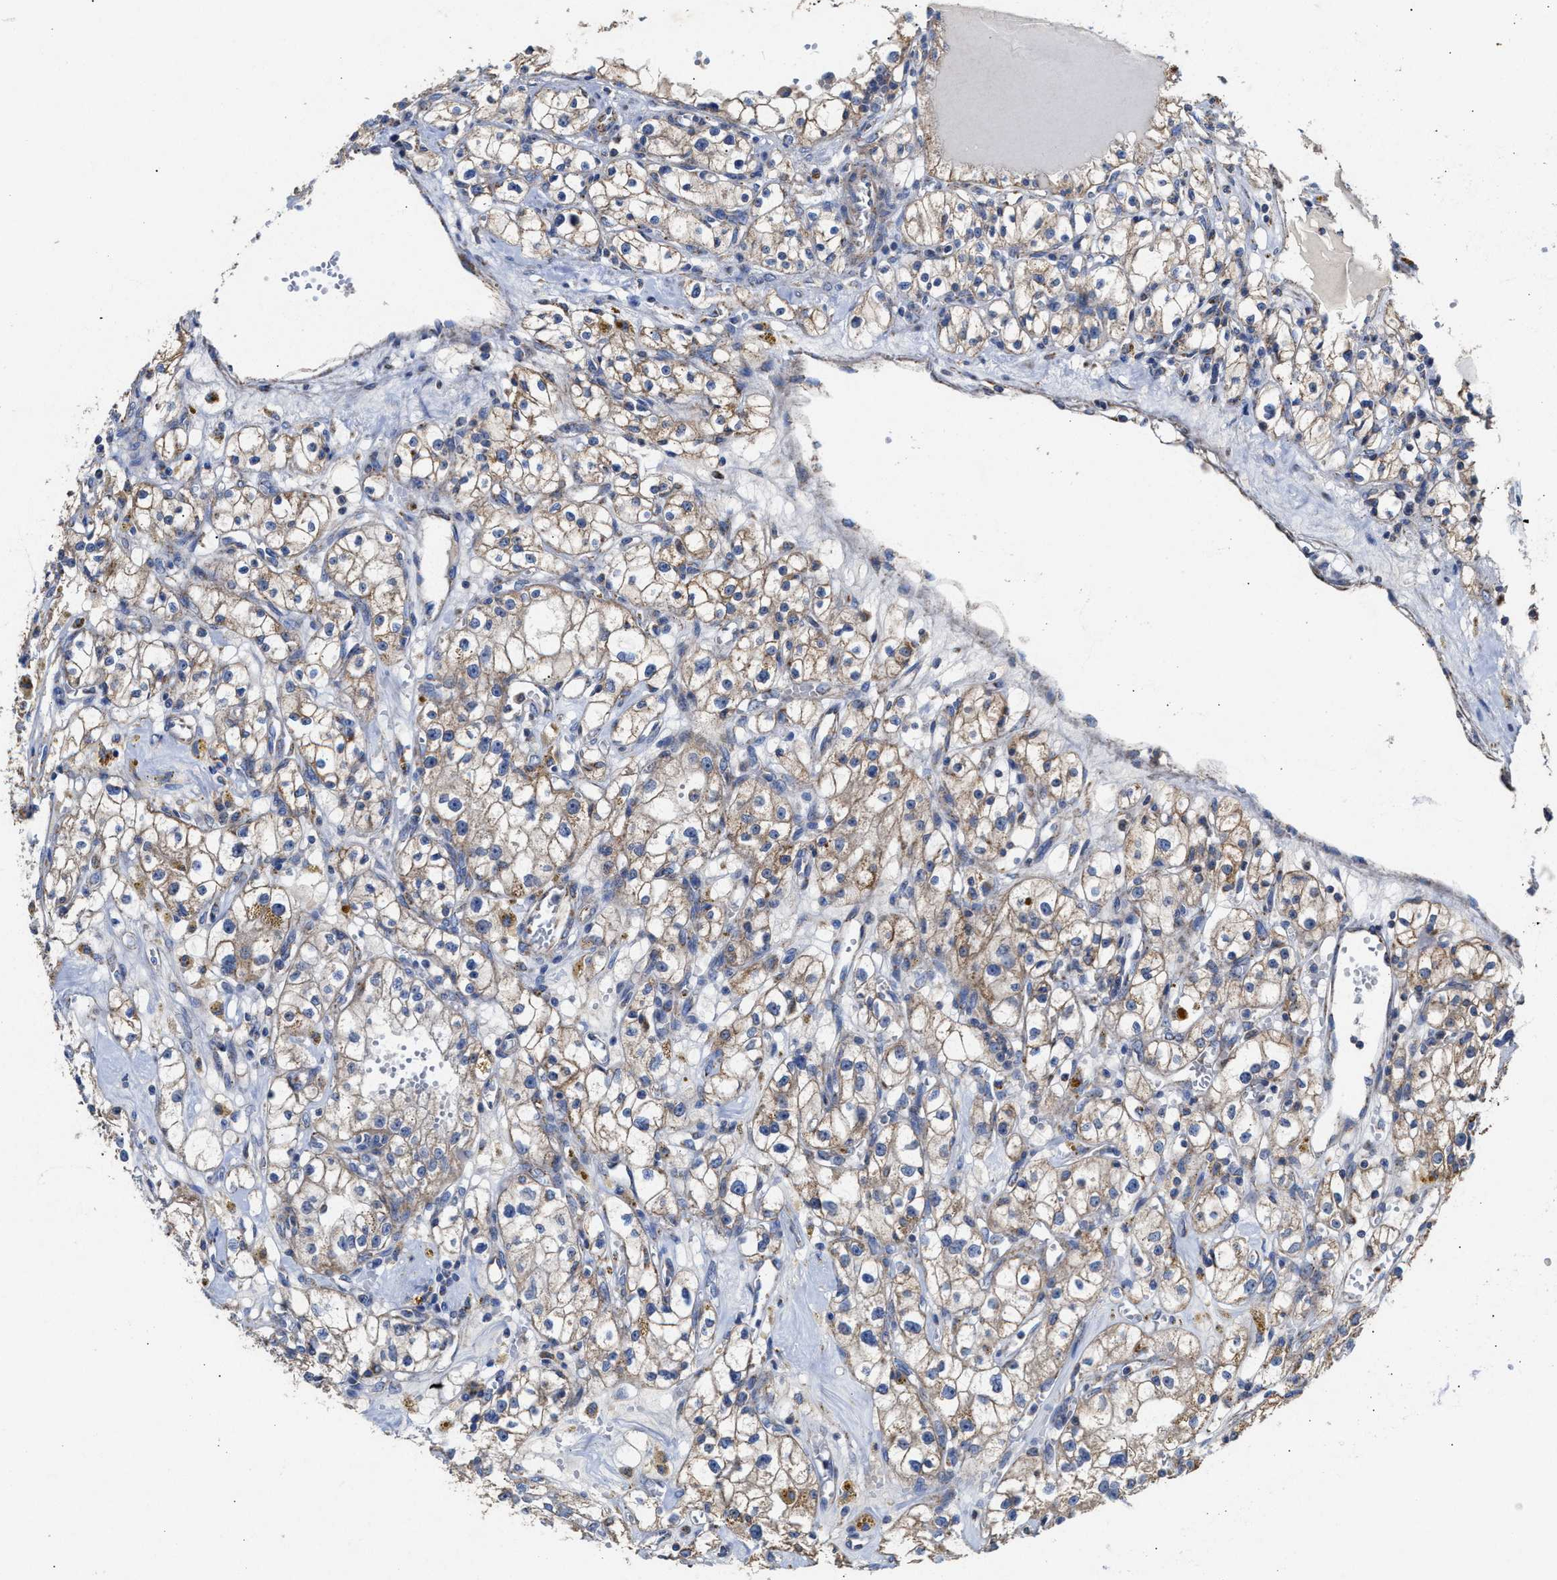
{"staining": {"intensity": "weak", "quantity": ">75%", "location": "cytoplasmic/membranous"}, "tissue": "renal cancer", "cell_type": "Tumor cells", "image_type": "cancer", "snomed": [{"axis": "morphology", "description": "Adenocarcinoma, NOS"}, {"axis": "topography", "description": "Kidney"}], "caption": "Immunohistochemical staining of human renal cancer (adenocarcinoma) displays low levels of weak cytoplasmic/membranous positivity in approximately >75% of tumor cells.", "gene": "MECR", "patient": {"sex": "male", "age": 56}}